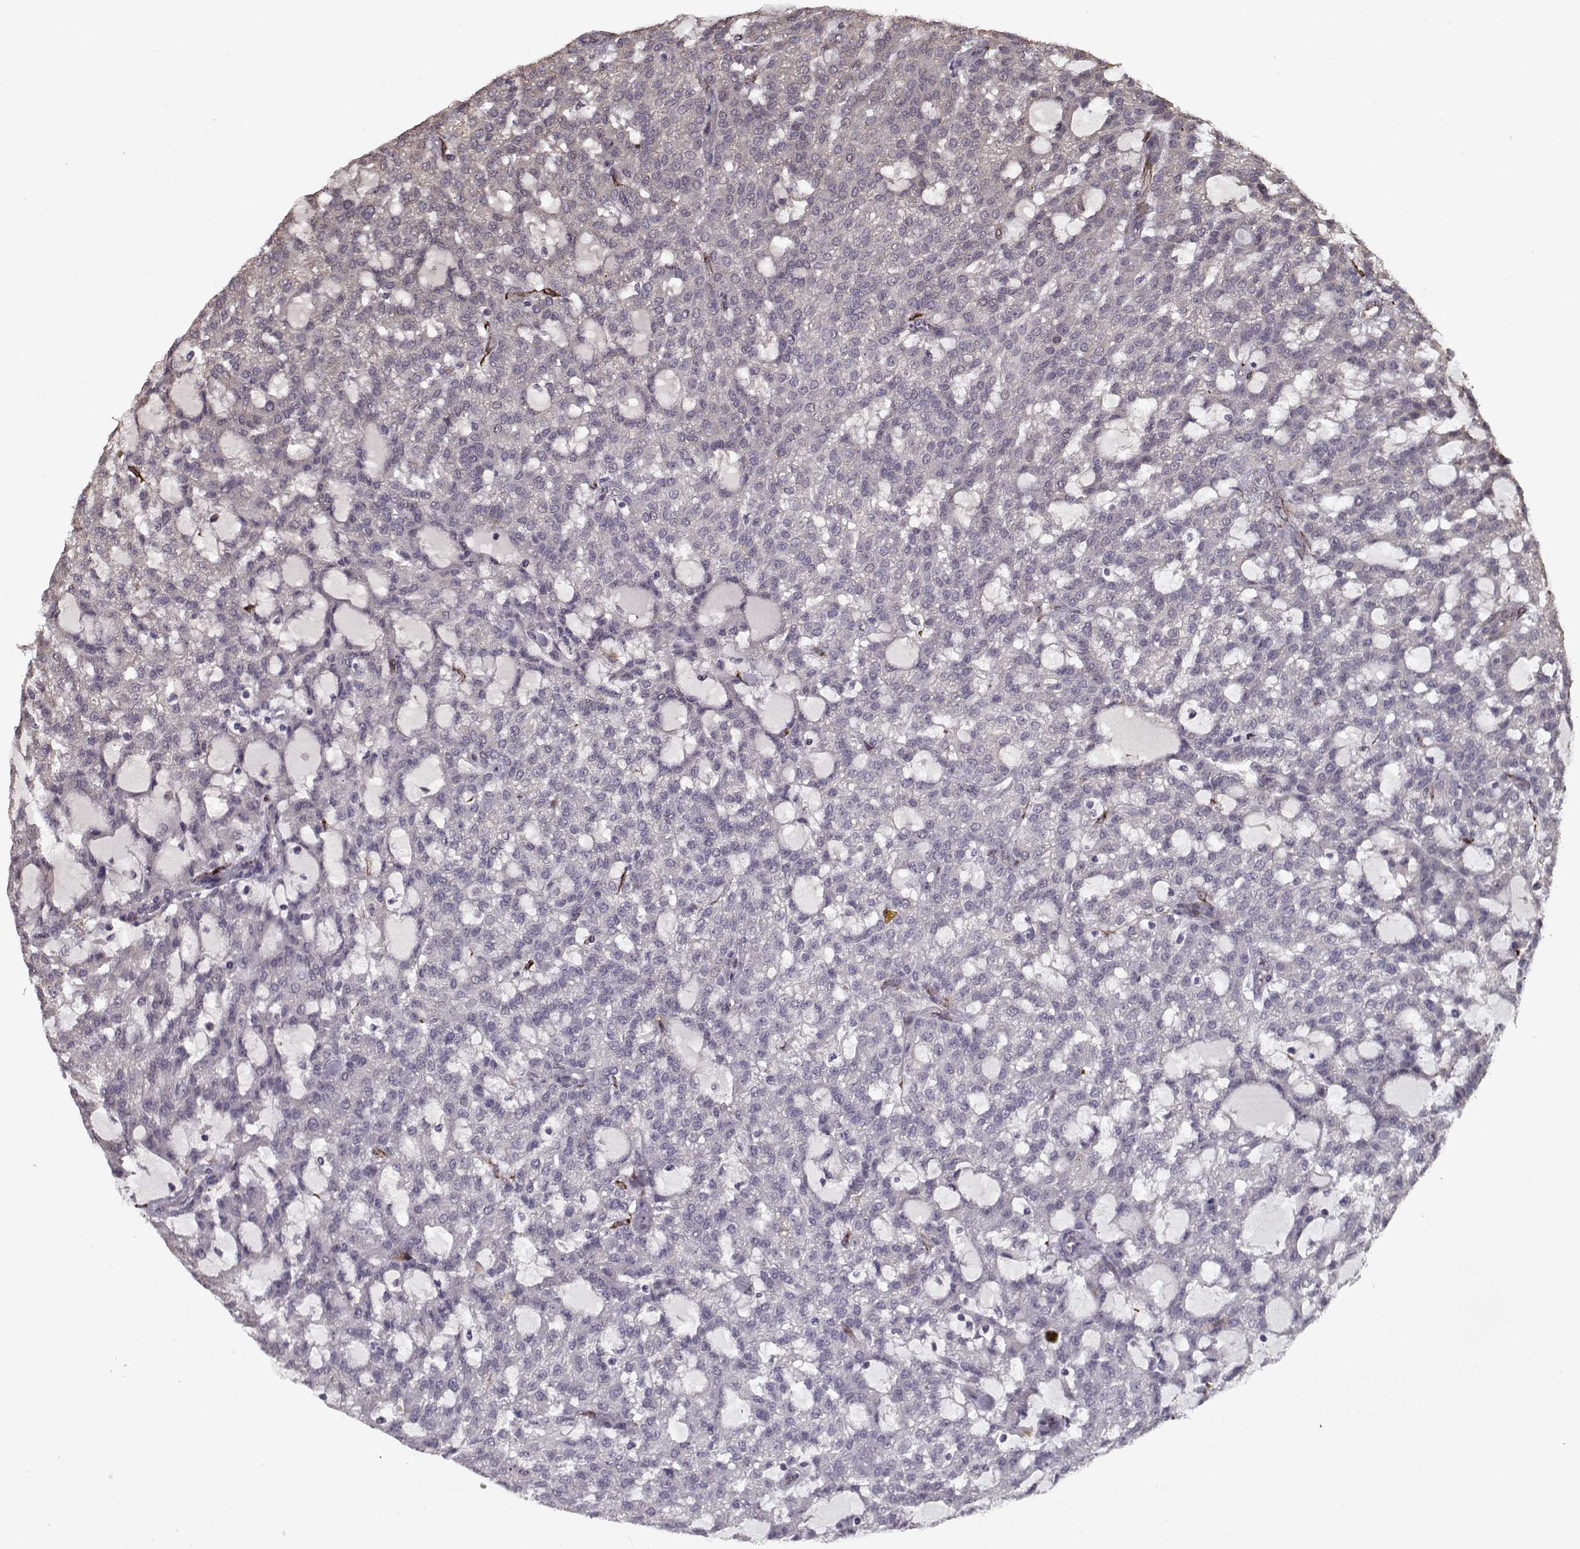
{"staining": {"intensity": "weak", "quantity": "25%-75%", "location": "cytoplasmic/membranous"}, "tissue": "renal cancer", "cell_type": "Tumor cells", "image_type": "cancer", "snomed": [{"axis": "morphology", "description": "Adenocarcinoma, NOS"}, {"axis": "topography", "description": "Kidney"}], "caption": "Approximately 25%-75% of tumor cells in renal cancer reveal weak cytoplasmic/membranous protein expression as visualized by brown immunohistochemical staining.", "gene": "IMMP1L", "patient": {"sex": "male", "age": 63}}